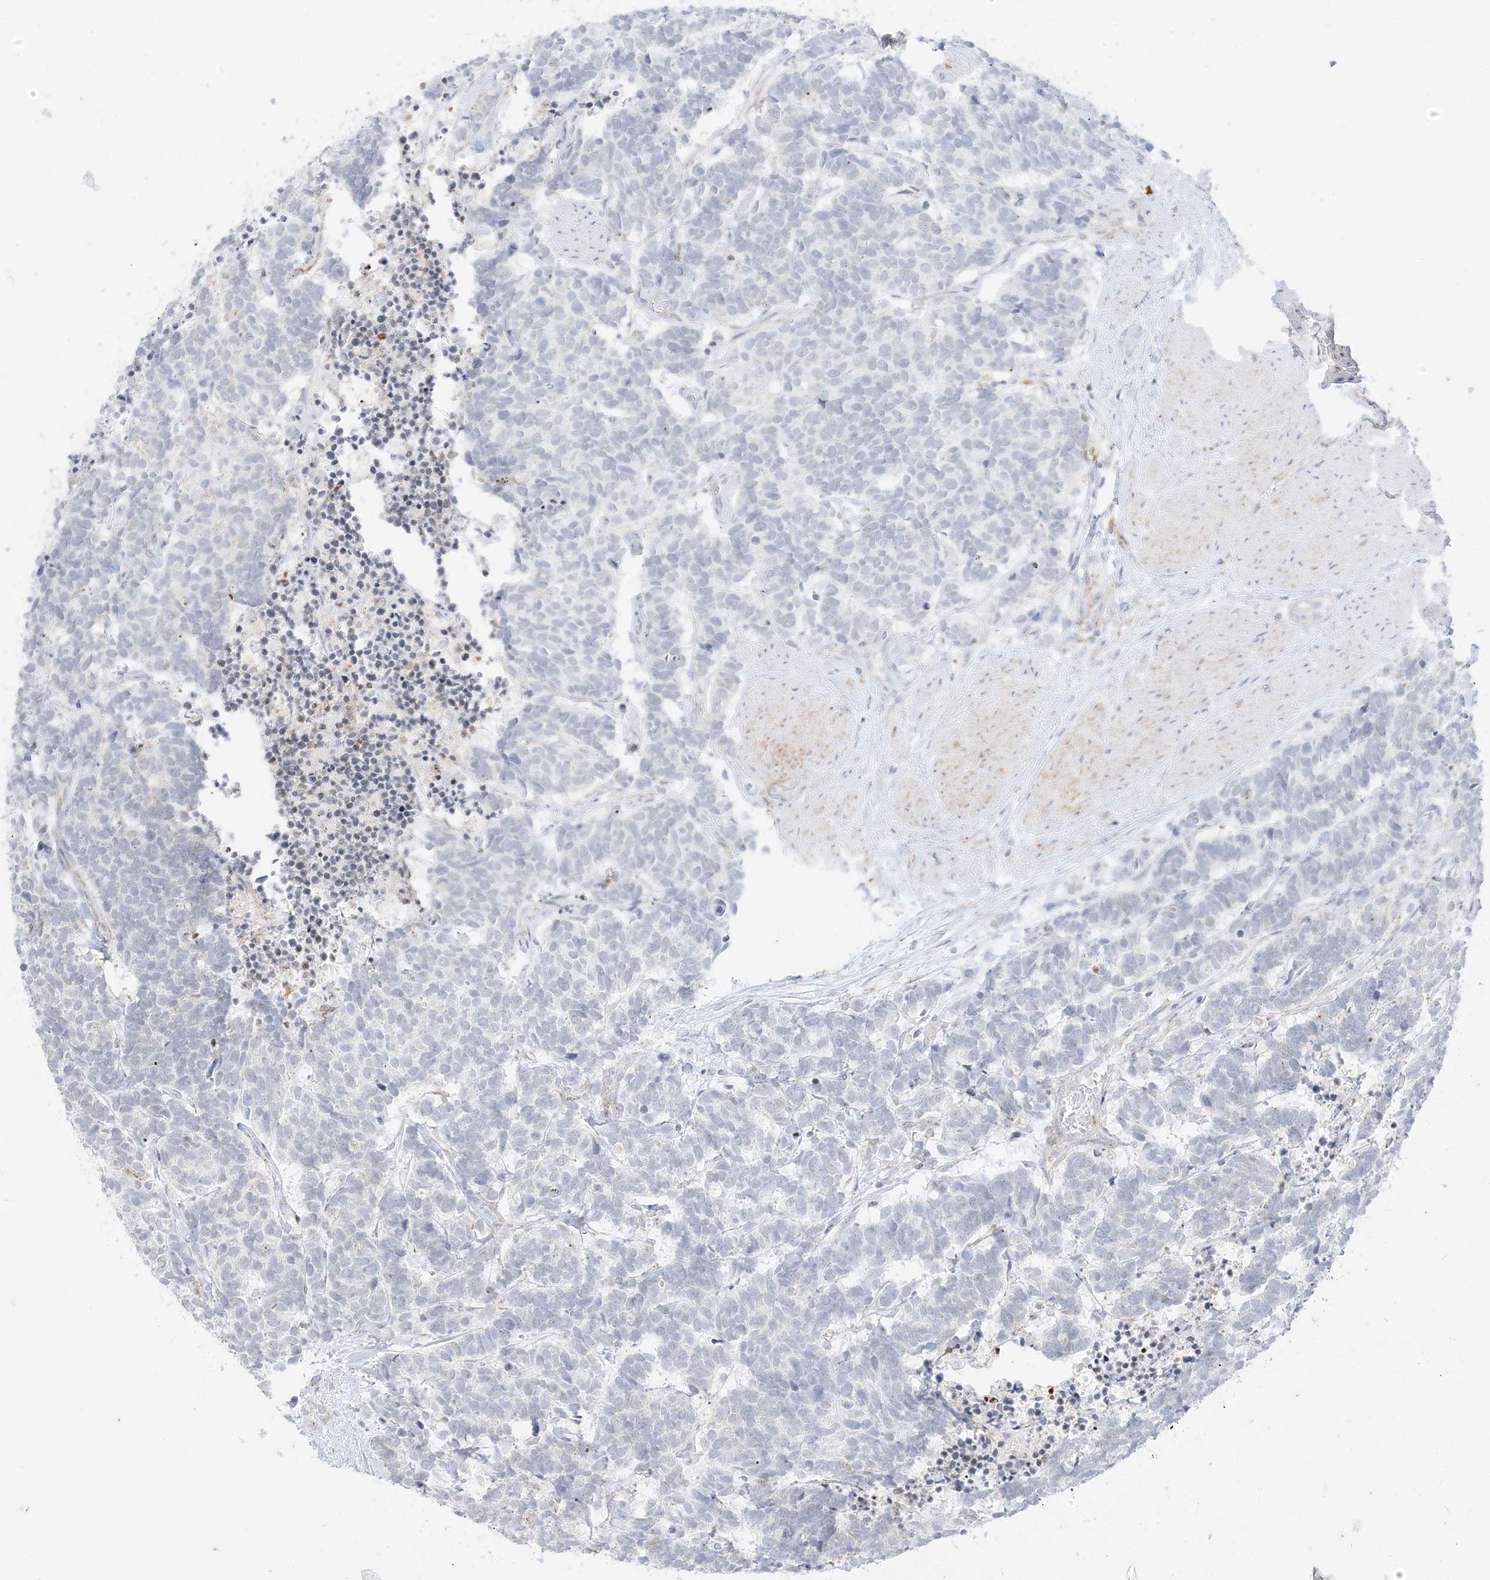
{"staining": {"intensity": "negative", "quantity": "none", "location": "none"}, "tissue": "carcinoid", "cell_type": "Tumor cells", "image_type": "cancer", "snomed": [{"axis": "morphology", "description": "Carcinoma, NOS"}, {"axis": "morphology", "description": "Carcinoid, malignant, NOS"}, {"axis": "topography", "description": "Urinary bladder"}], "caption": "Tumor cells show no significant positivity in carcinoma. (Brightfield microscopy of DAB (3,3'-diaminobenzidine) immunohistochemistry at high magnification).", "gene": "RAC1", "patient": {"sex": "male", "age": 57}}